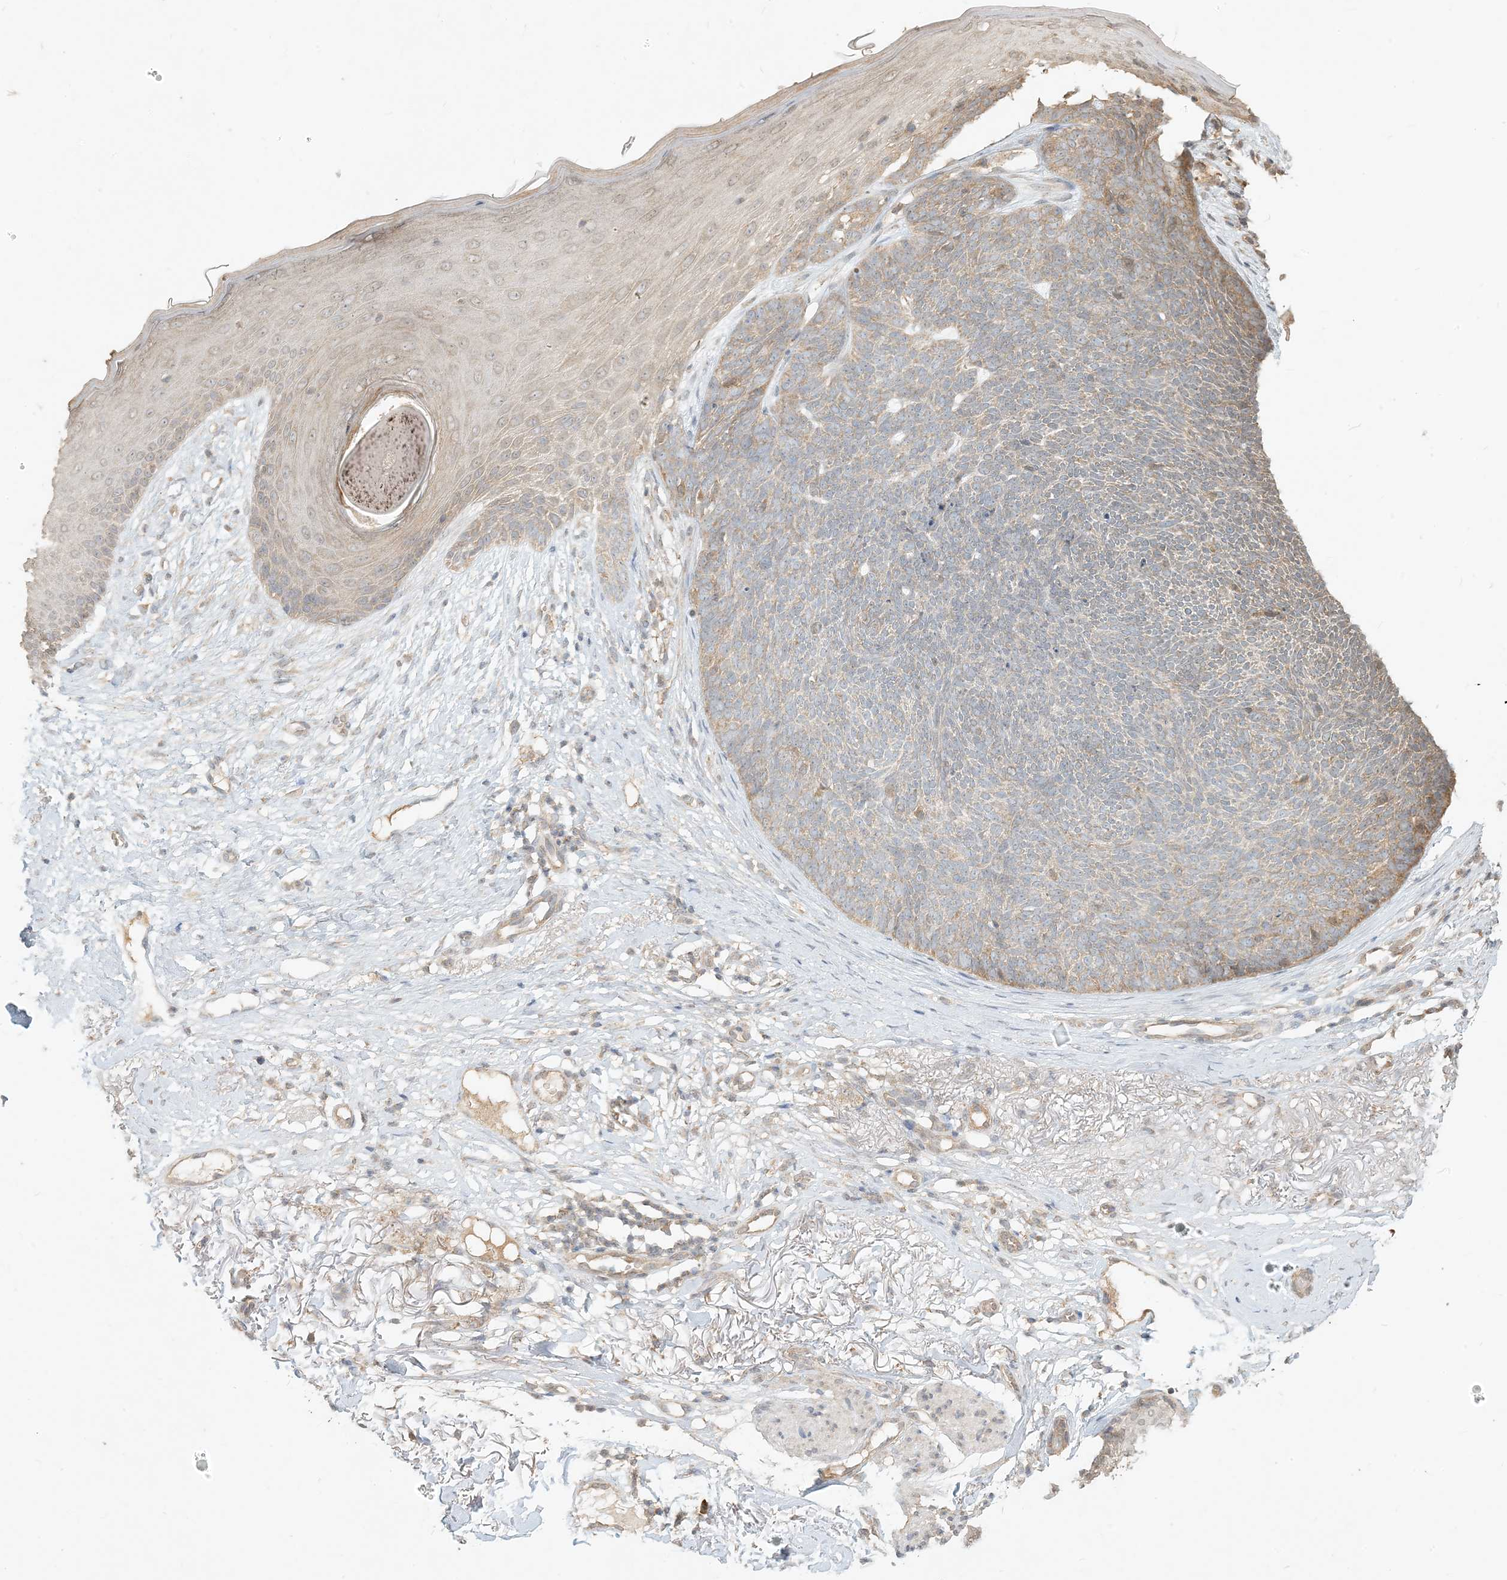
{"staining": {"intensity": "weak", "quantity": ">75%", "location": "cytoplasmic/membranous"}, "tissue": "skin cancer", "cell_type": "Tumor cells", "image_type": "cancer", "snomed": [{"axis": "morphology", "description": "Basal cell carcinoma"}, {"axis": "topography", "description": "Skin"}], "caption": "Immunohistochemical staining of human skin cancer (basal cell carcinoma) displays weak cytoplasmic/membranous protein staining in approximately >75% of tumor cells.", "gene": "MCOLN1", "patient": {"sex": "female", "age": 70}}